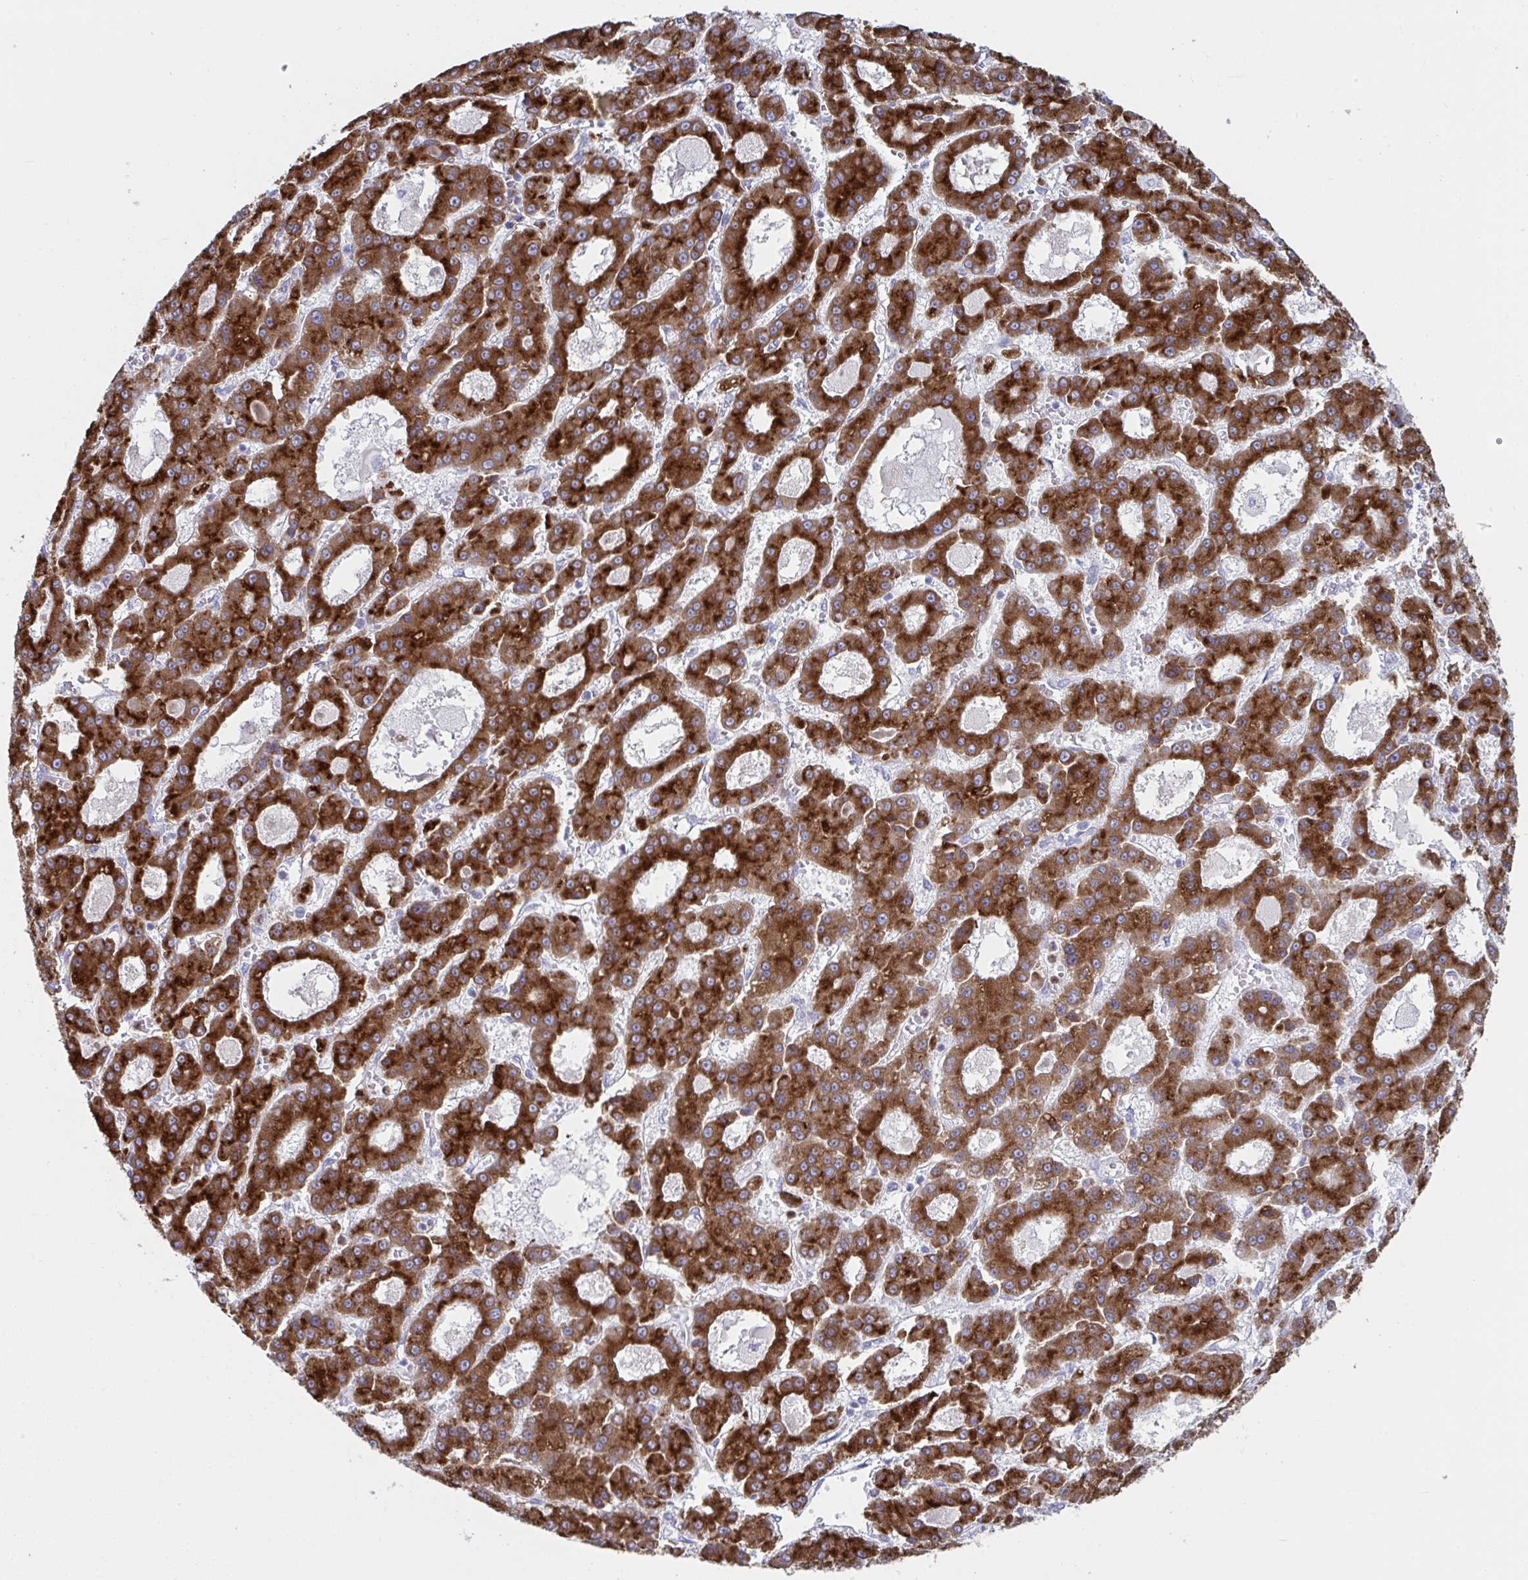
{"staining": {"intensity": "strong", "quantity": ">75%", "location": "cytoplasmic/membranous"}, "tissue": "liver cancer", "cell_type": "Tumor cells", "image_type": "cancer", "snomed": [{"axis": "morphology", "description": "Carcinoma, Hepatocellular, NOS"}, {"axis": "topography", "description": "Liver"}], "caption": "Immunohistochemical staining of liver hepatocellular carcinoma shows high levels of strong cytoplasmic/membranous protein staining in approximately >75% of tumor cells. The protein is stained brown, and the nuclei are stained in blue (DAB (3,3'-diaminobenzidine) IHC with brightfield microscopy, high magnification).", "gene": "CYP4F11", "patient": {"sex": "male", "age": 70}}